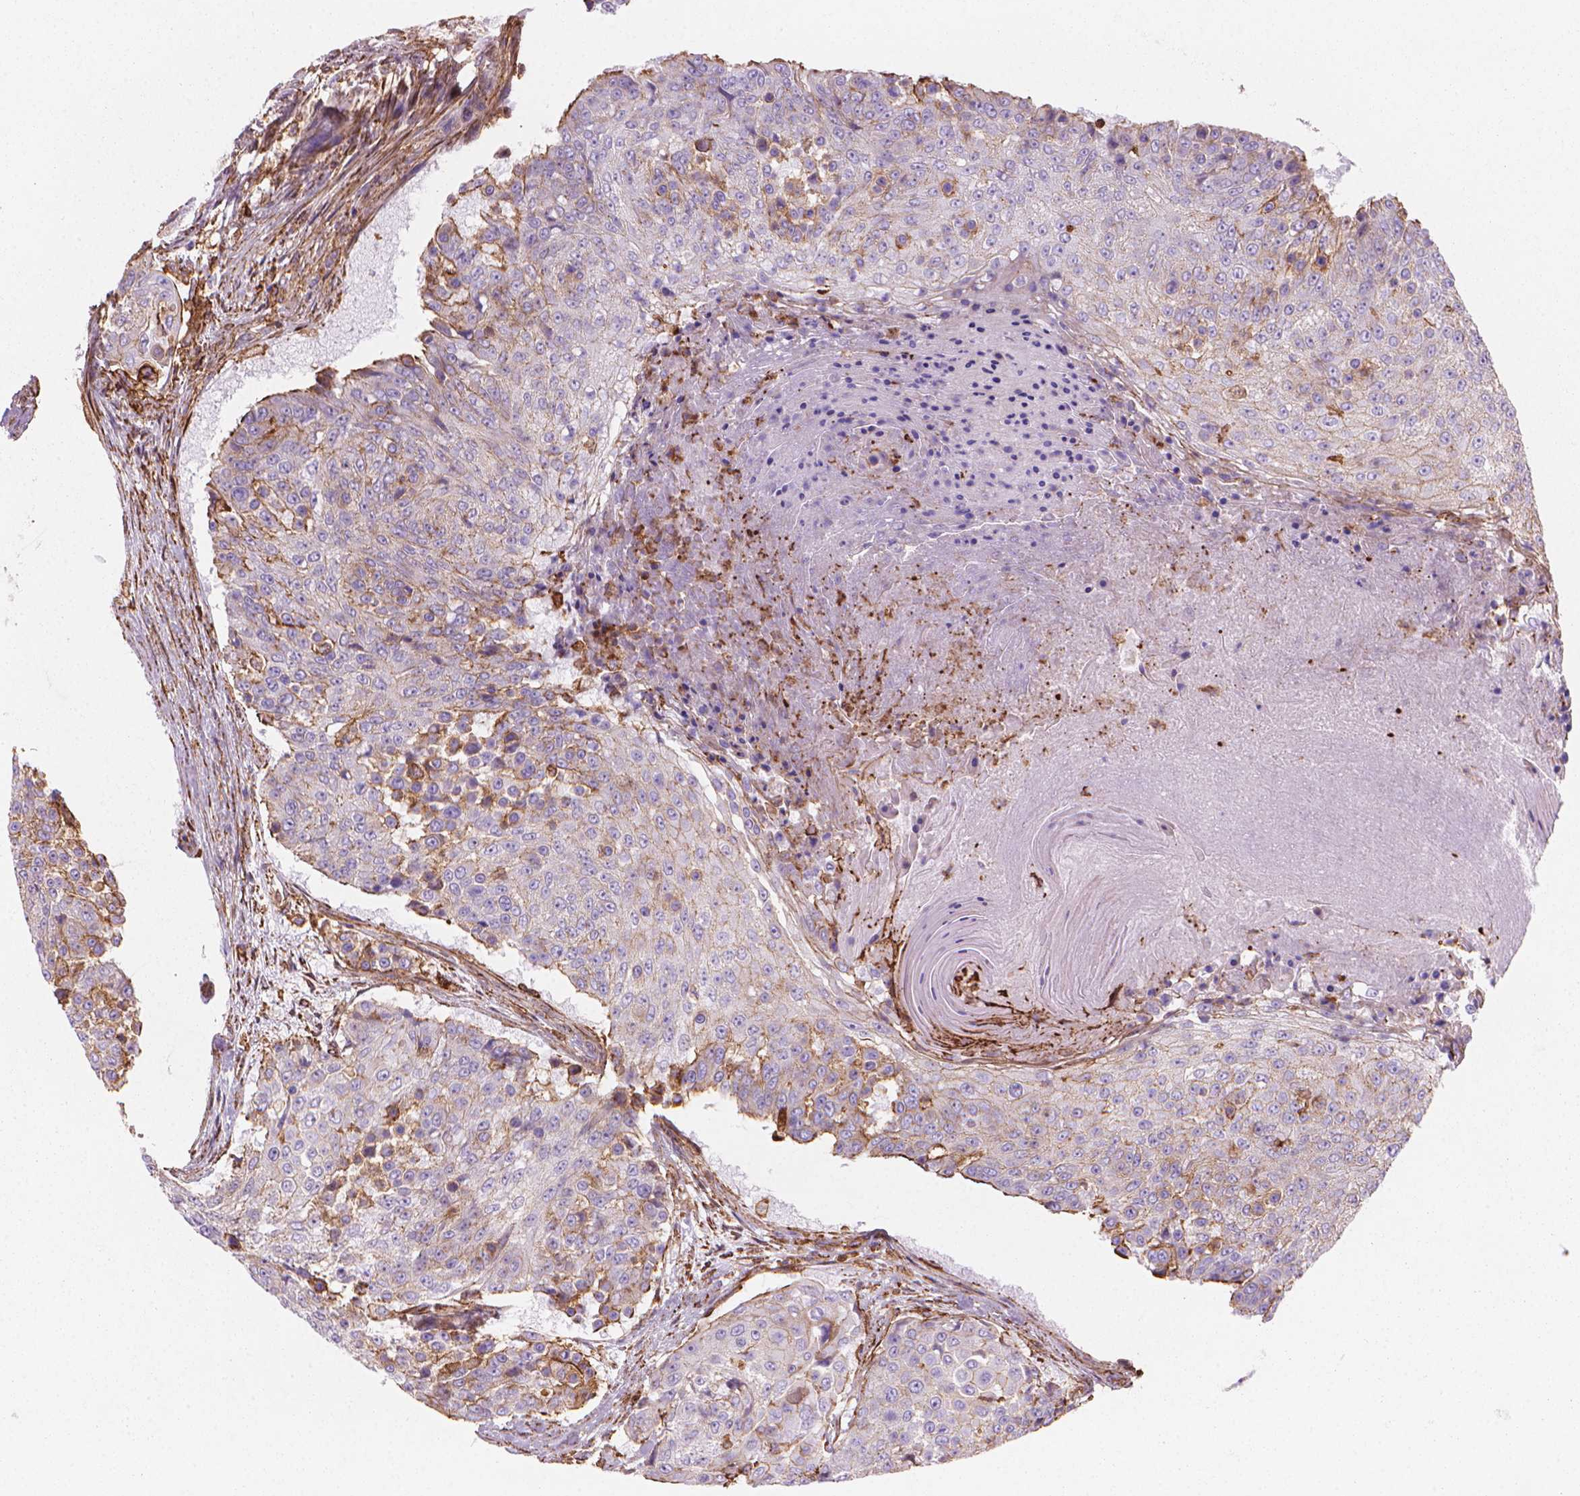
{"staining": {"intensity": "negative", "quantity": "none", "location": "none"}, "tissue": "urothelial cancer", "cell_type": "Tumor cells", "image_type": "cancer", "snomed": [{"axis": "morphology", "description": "Urothelial carcinoma, High grade"}, {"axis": "topography", "description": "Urinary bladder"}], "caption": "This is a histopathology image of immunohistochemistry (IHC) staining of urothelial cancer, which shows no positivity in tumor cells.", "gene": "PATJ", "patient": {"sex": "female", "age": 63}}